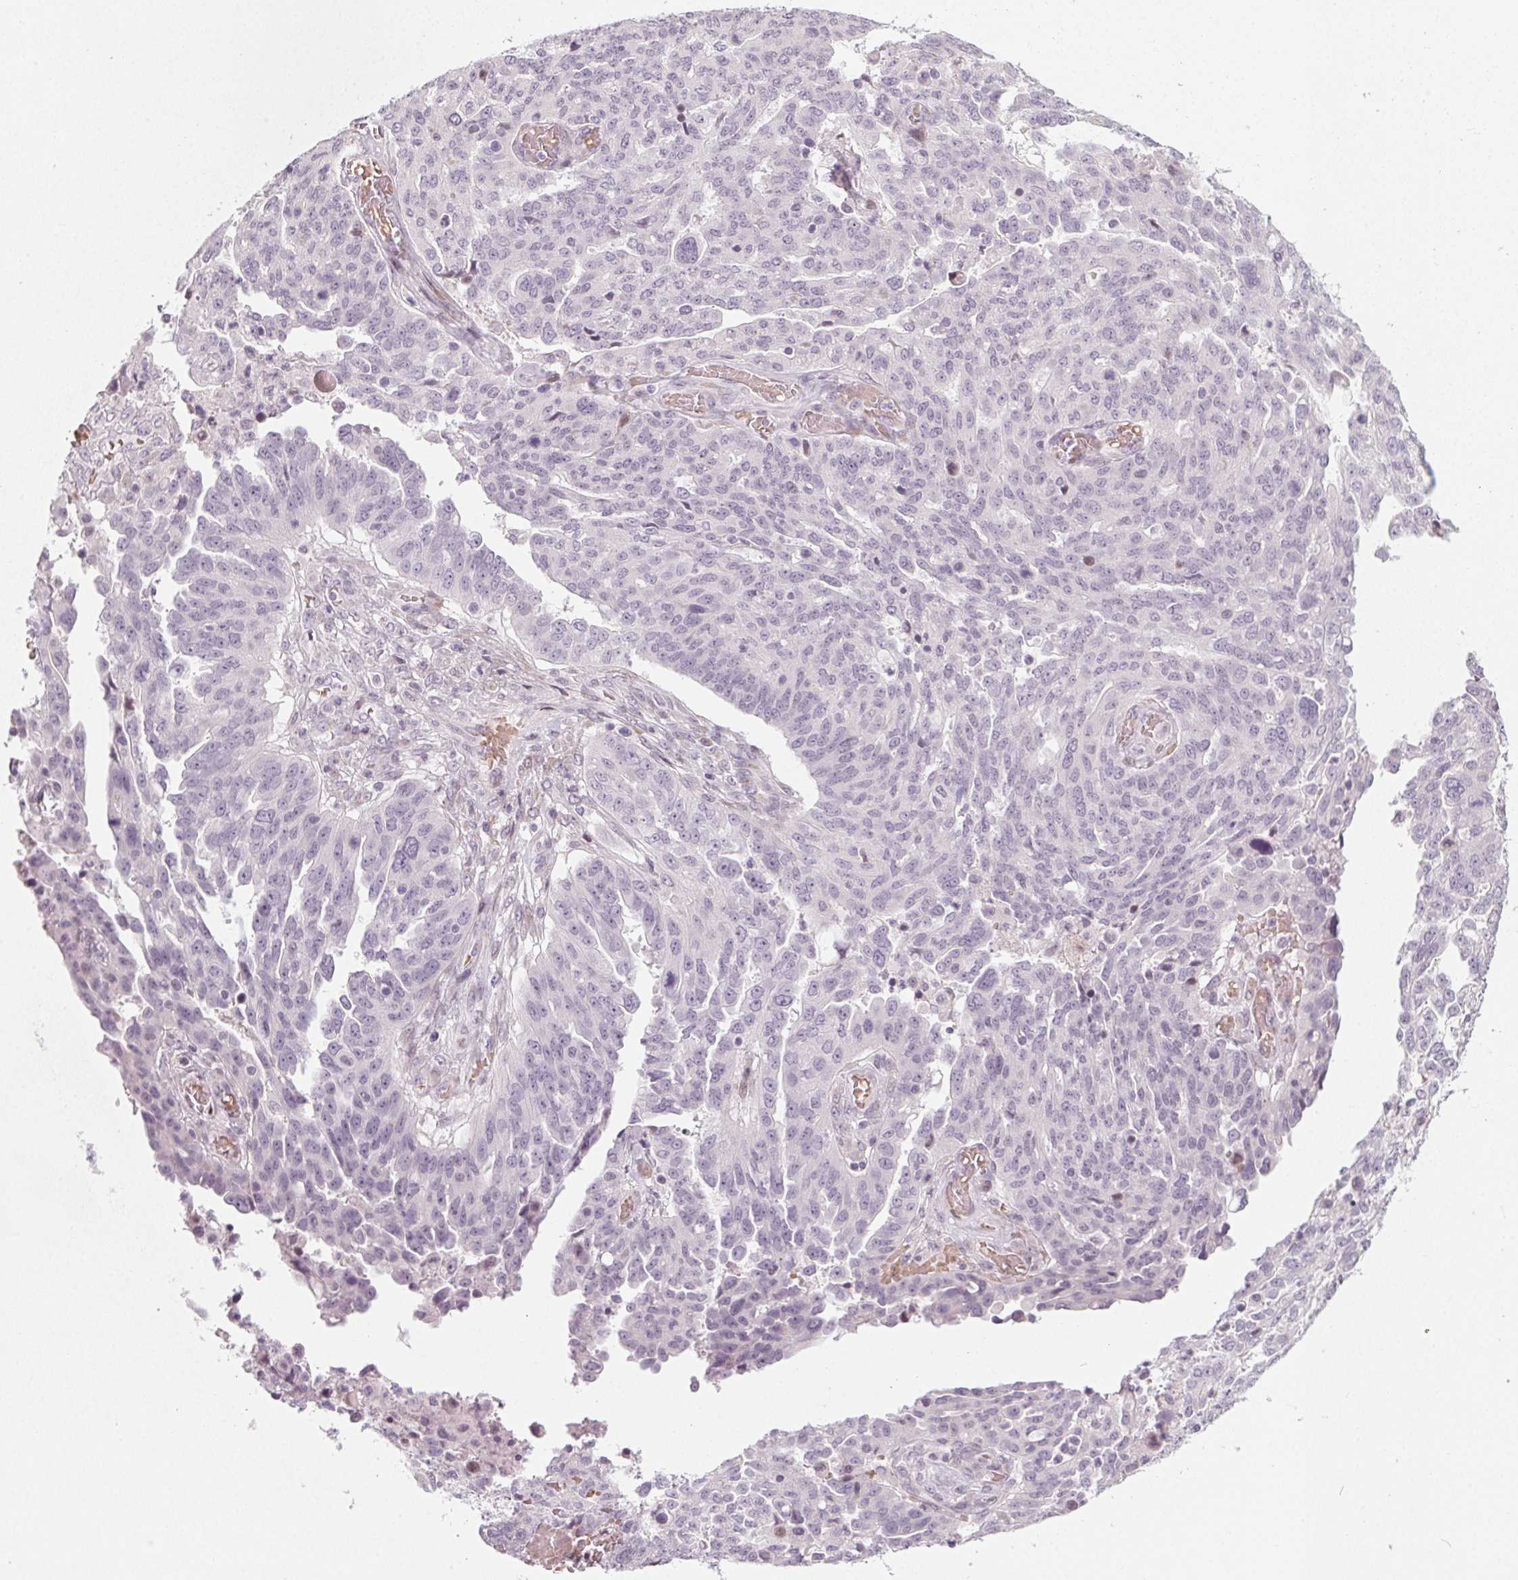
{"staining": {"intensity": "negative", "quantity": "none", "location": "none"}, "tissue": "ovarian cancer", "cell_type": "Tumor cells", "image_type": "cancer", "snomed": [{"axis": "morphology", "description": "Cystadenocarcinoma, serous, NOS"}, {"axis": "topography", "description": "Ovary"}], "caption": "Immunohistochemistry image of ovarian cancer (serous cystadenocarcinoma) stained for a protein (brown), which shows no staining in tumor cells. The staining is performed using DAB brown chromogen with nuclei counter-stained in using hematoxylin.", "gene": "CCDC96", "patient": {"sex": "female", "age": 67}}